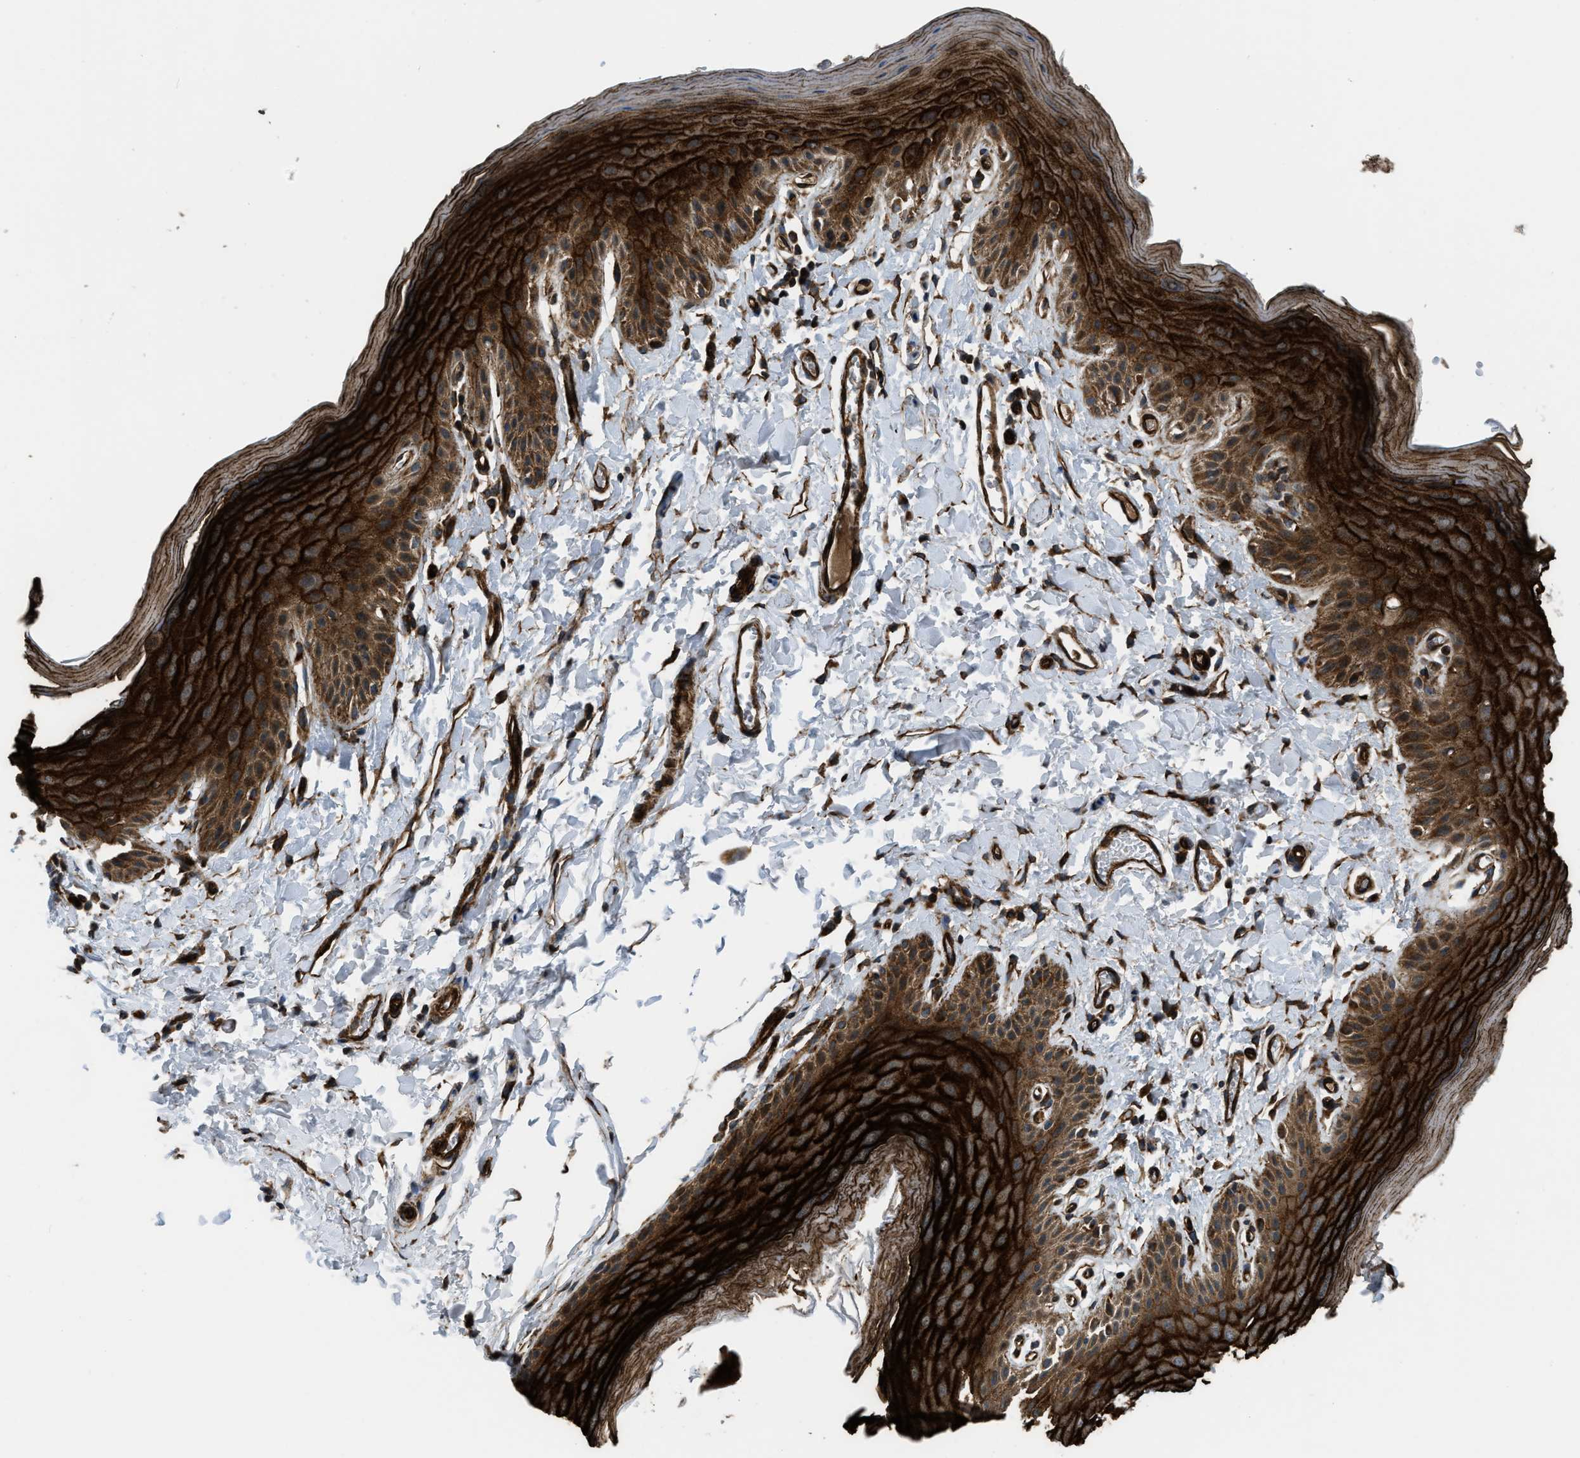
{"staining": {"intensity": "strong", "quantity": ">75%", "location": "cytoplasmic/membranous"}, "tissue": "skin", "cell_type": "Epidermal cells", "image_type": "normal", "snomed": [{"axis": "morphology", "description": "Normal tissue, NOS"}, {"axis": "topography", "description": "Anal"}], "caption": "IHC photomicrograph of benign skin: human skin stained using immunohistochemistry (IHC) shows high levels of strong protein expression localized specifically in the cytoplasmic/membranous of epidermal cells, appearing as a cytoplasmic/membranous brown color.", "gene": "GSDME", "patient": {"sex": "male", "age": 44}}